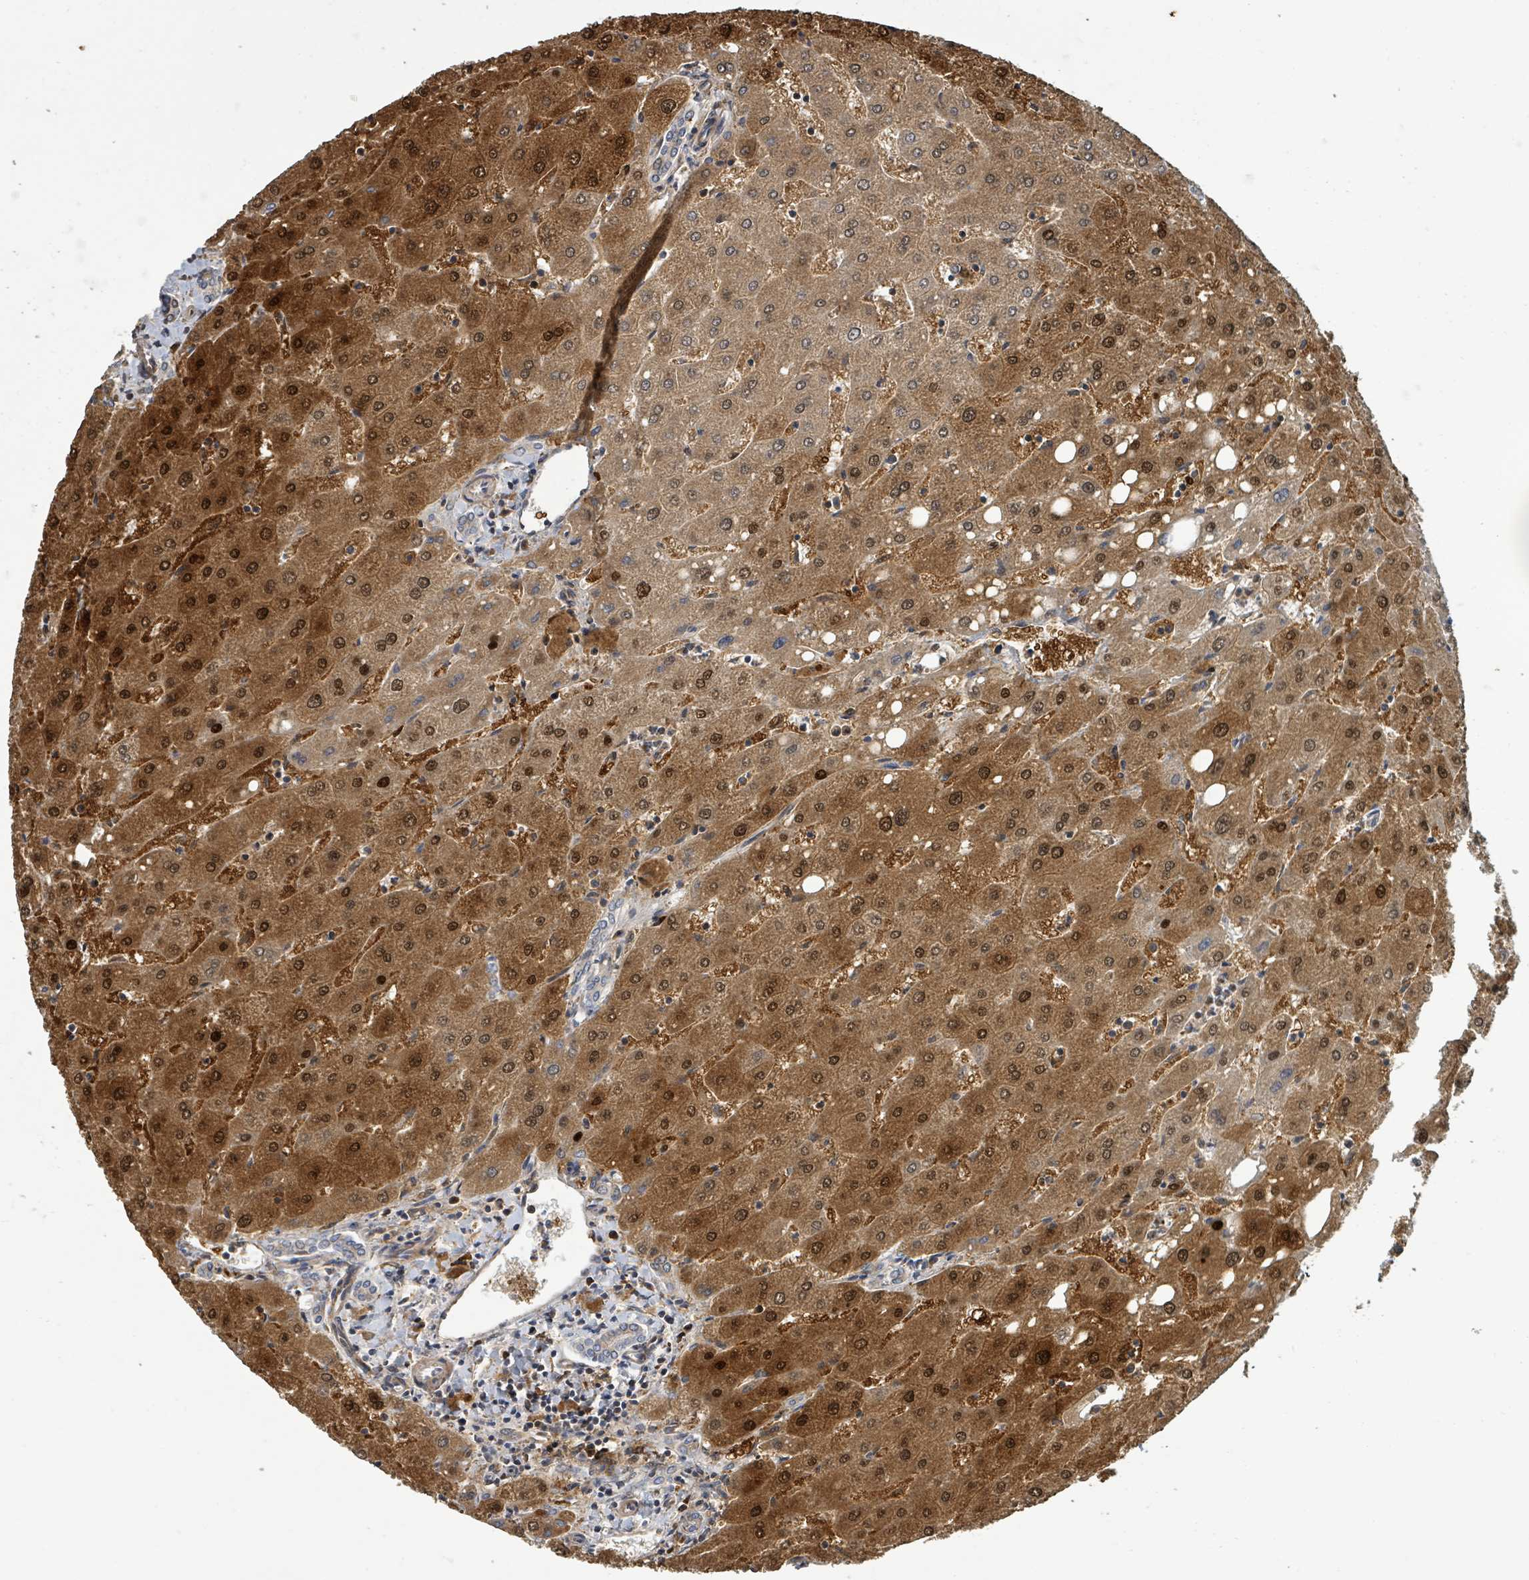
{"staining": {"intensity": "weak", "quantity": "25%-75%", "location": "cytoplasmic/membranous"}, "tissue": "liver", "cell_type": "Cholangiocytes", "image_type": "normal", "snomed": [{"axis": "morphology", "description": "Normal tissue, NOS"}, {"axis": "topography", "description": "Liver"}], "caption": "Protein staining of unremarkable liver demonstrates weak cytoplasmic/membranous expression in about 25%-75% of cholangiocytes. The protein of interest is stained brown, and the nuclei are stained in blue (DAB IHC with brightfield microscopy, high magnification).", "gene": "STARD4", "patient": {"sex": "male", "age": 67}}